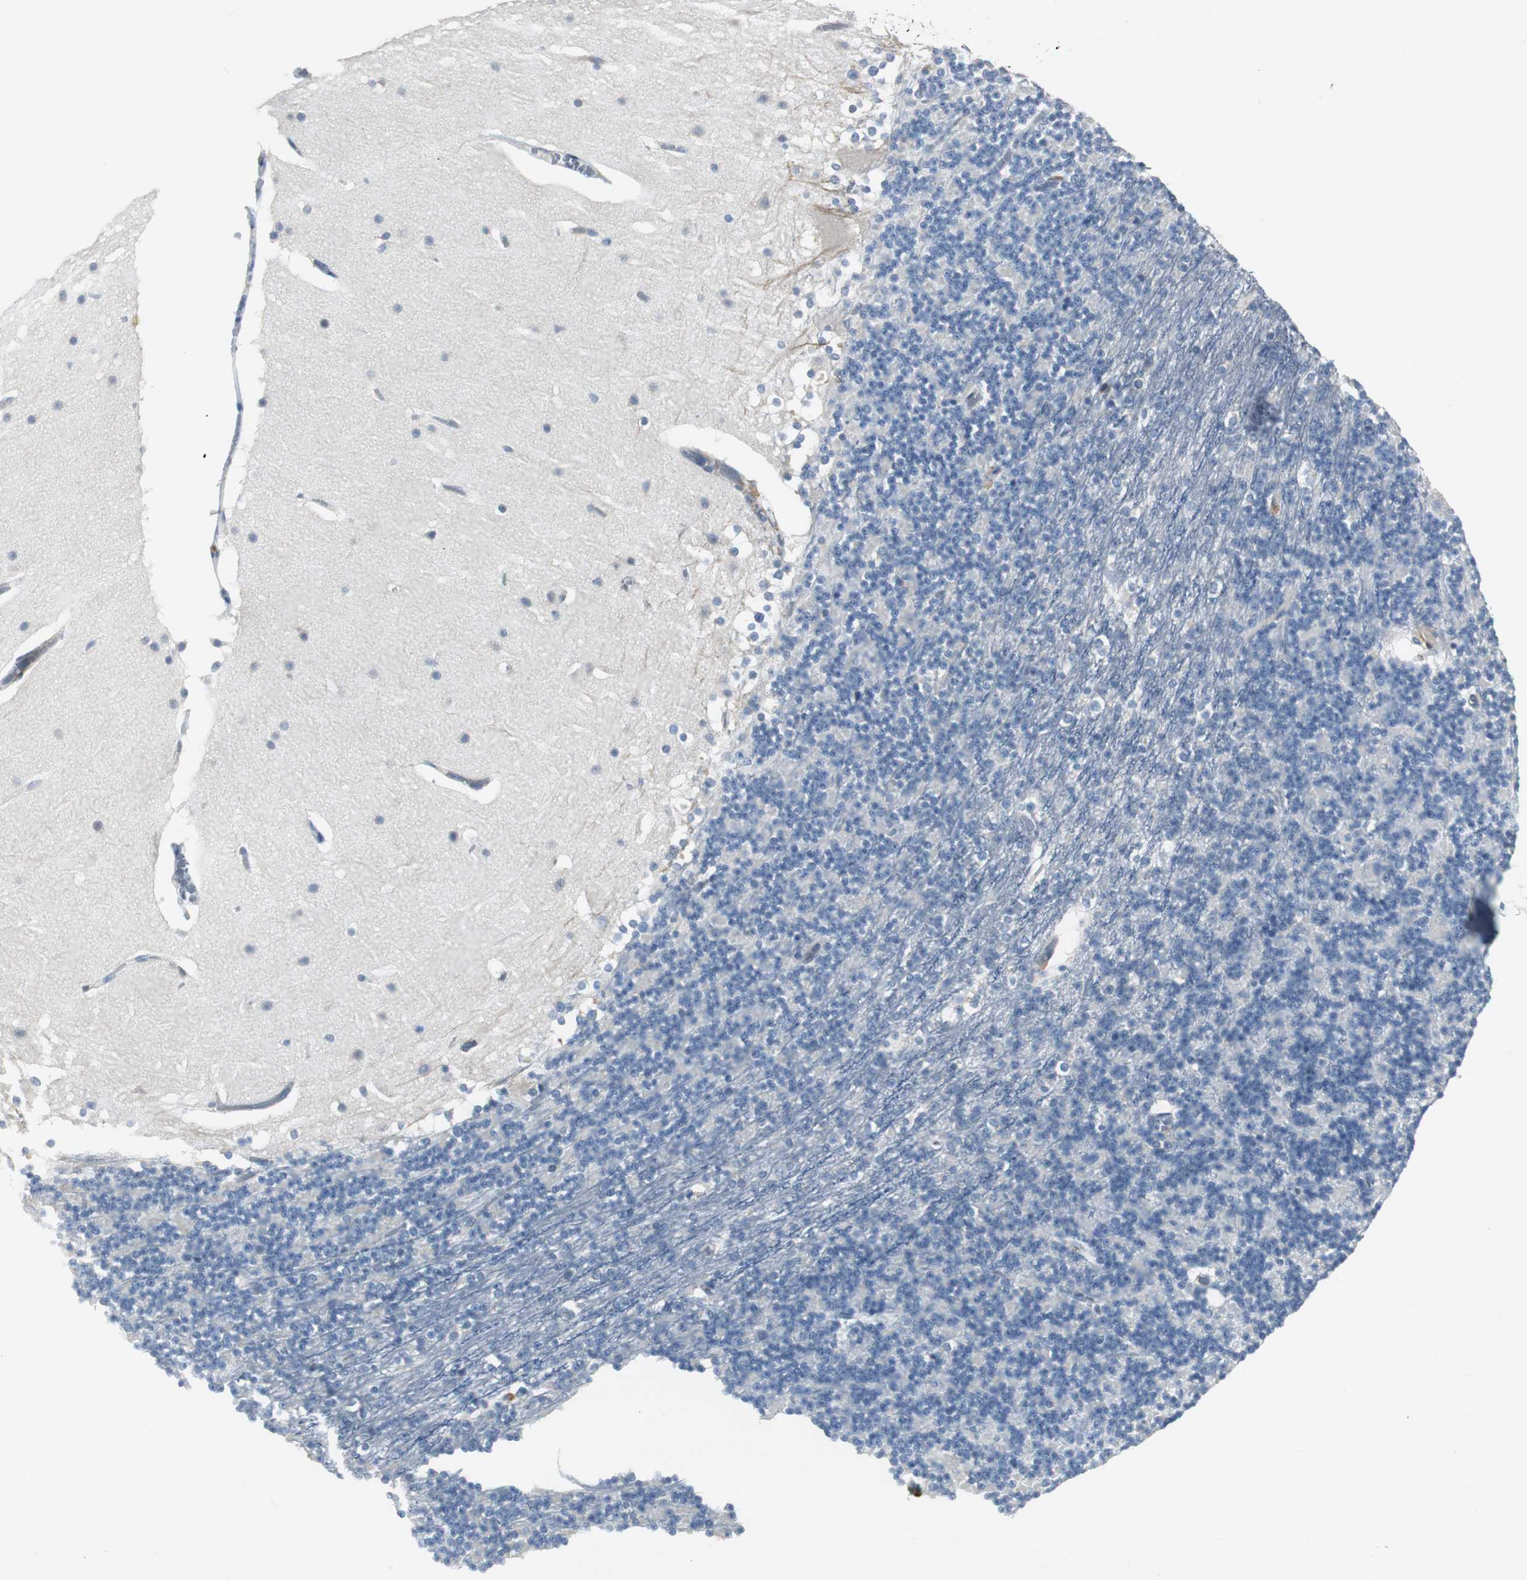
{"staining": {"intensity": "negative", "quantity": "none", "location": "none"}, "tissue": "cerebellum", "cell_type": "Cells in granular layer", "image_type": "normal", "snomed": [{"axis": "morphology", "description": "Normal tissue, NOS"}, {"axis": "topography", "description": "Cerebellum"}], "caption": "Micrograph shows no protein staining in cells in granular layer of normal cerebellum.", "gene": "FHL2", "patient": {"sex": "female", "age": 19}}